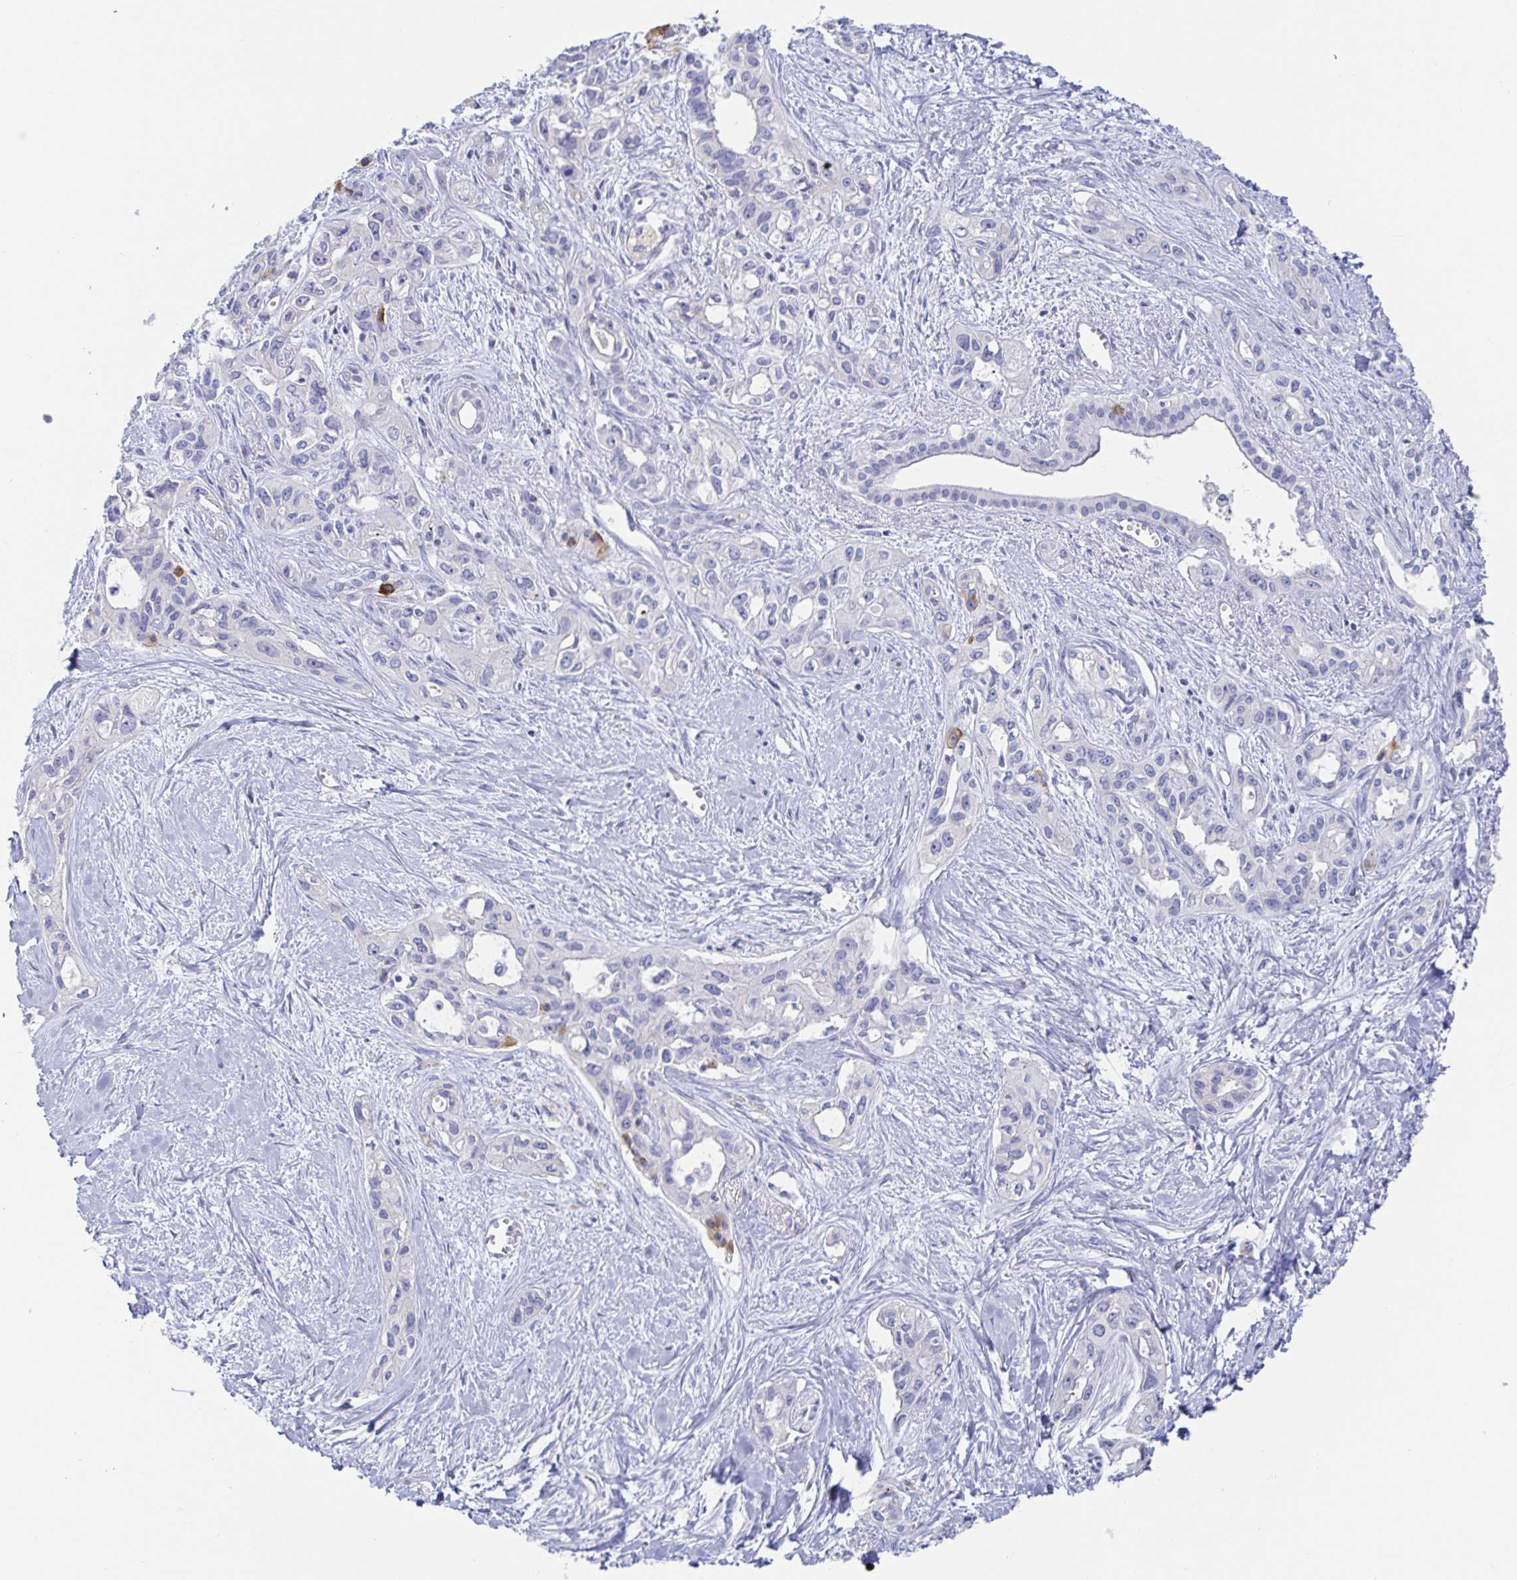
{"staining": {"intensity": "moderate", "quantity": "<25%", "location": "cytoplasmic/membranous"}, "tissue": "pancreatic cancer", "cell_type": "Tumor cells", "image_type": "cancer", "snomed": [{"axis": "morphology", "description": "Adenocarcinoma, NOS"}, {"axis": "topography", "description": "Pancreas"}], "caption": "Moderate cytoplasmic/membranous staining is present in about <25% of tumor cells in pancreatic adenocarcinoma.", "gene": "SIAH3", "patient": {"sex": "female", "age": 50}}